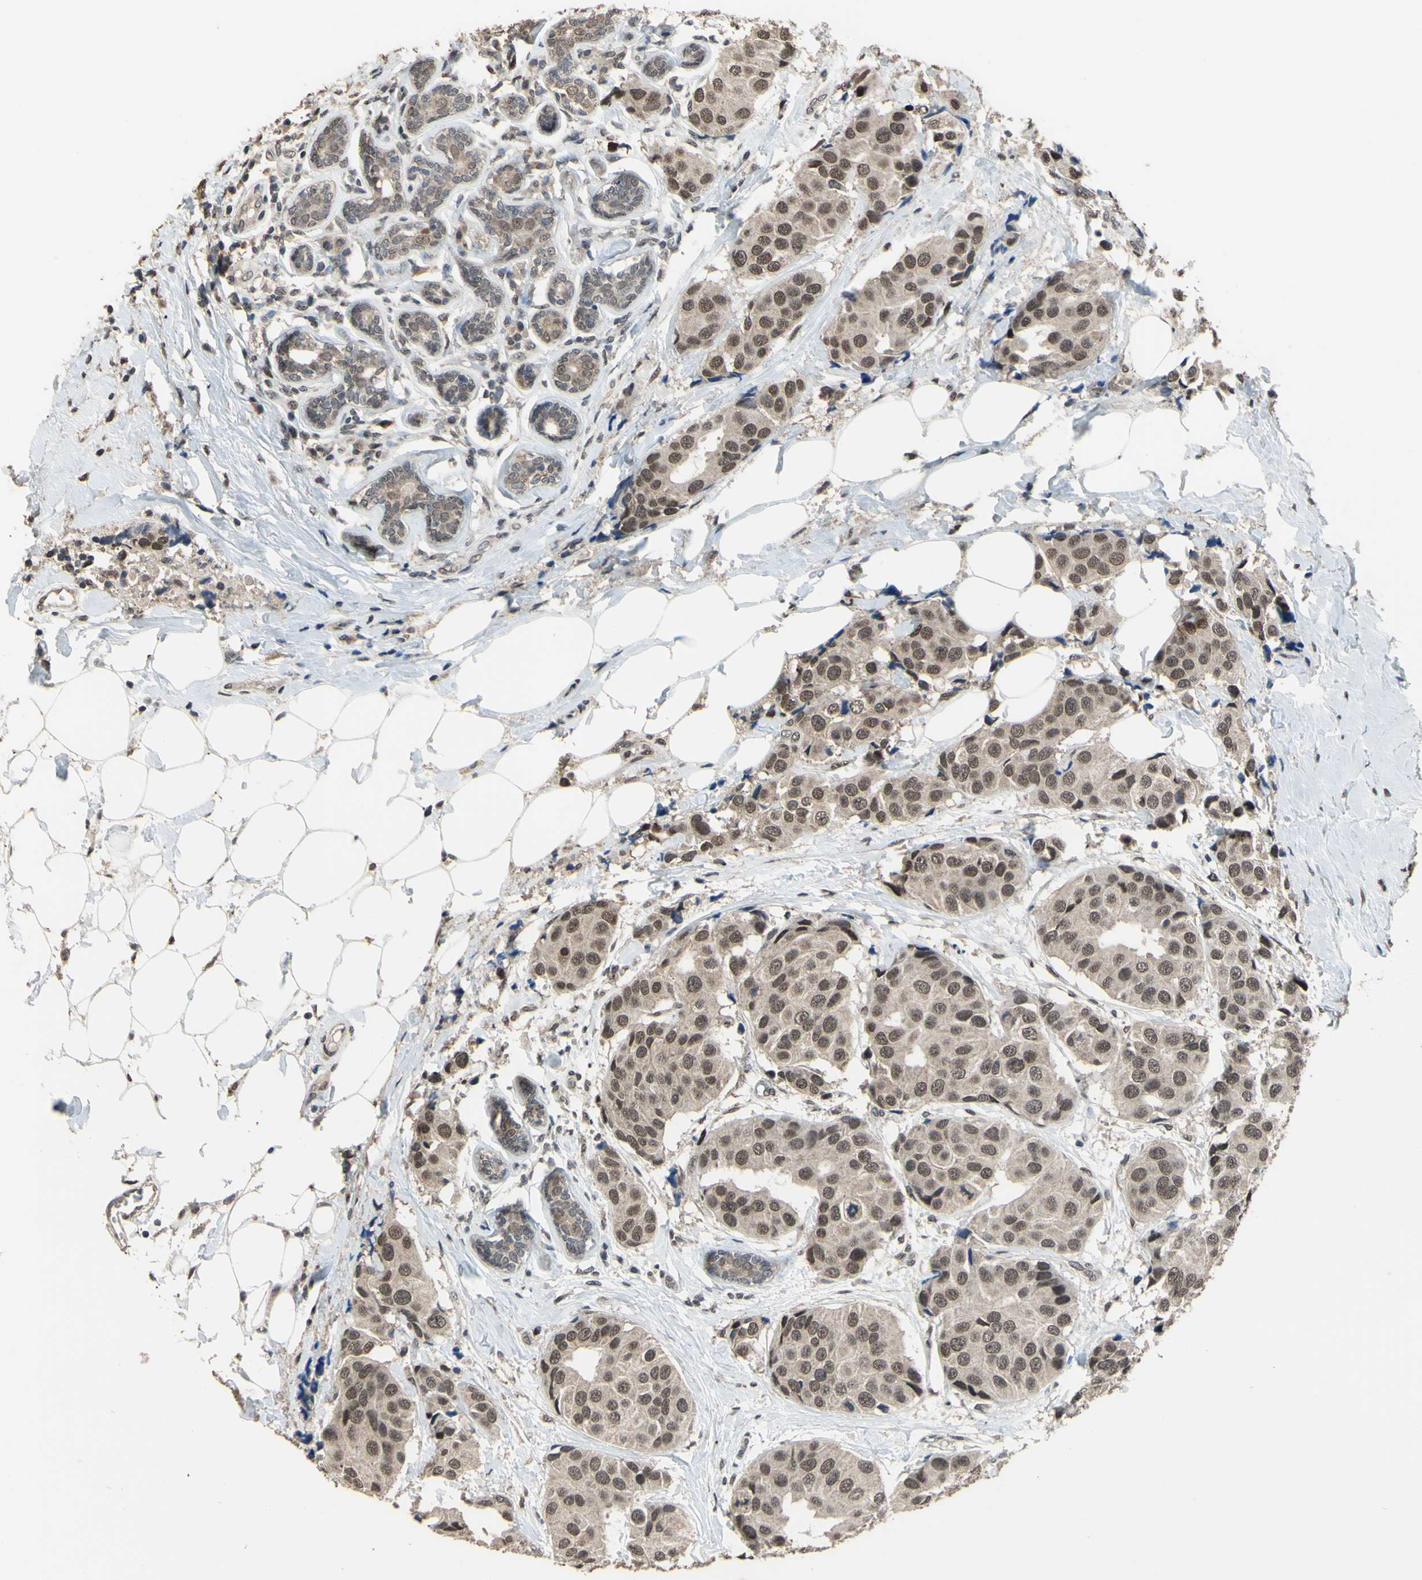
{"staining": {"intensity": "moderate", "quantity": ">75%", "location": "nuclear"}, "tissue": "breast cancer", "cell_type": "Tumor cells", "image_type": "cancer", "snomed": [{"axis": "morphology", "description": "Normal tissue, NOS"}, {"axis": "morphology", "description": "Duct carcinoma"}, {"axis": "topography", "description": "Breast"}], "caption": "Immunohistochemistry (DAB) staining of breast cancer shows moderate nuclear protein expression in approximately >75% of tumor cells.", "gene": "ZNF174", "patient": {"sex": "female", "age": 39}}